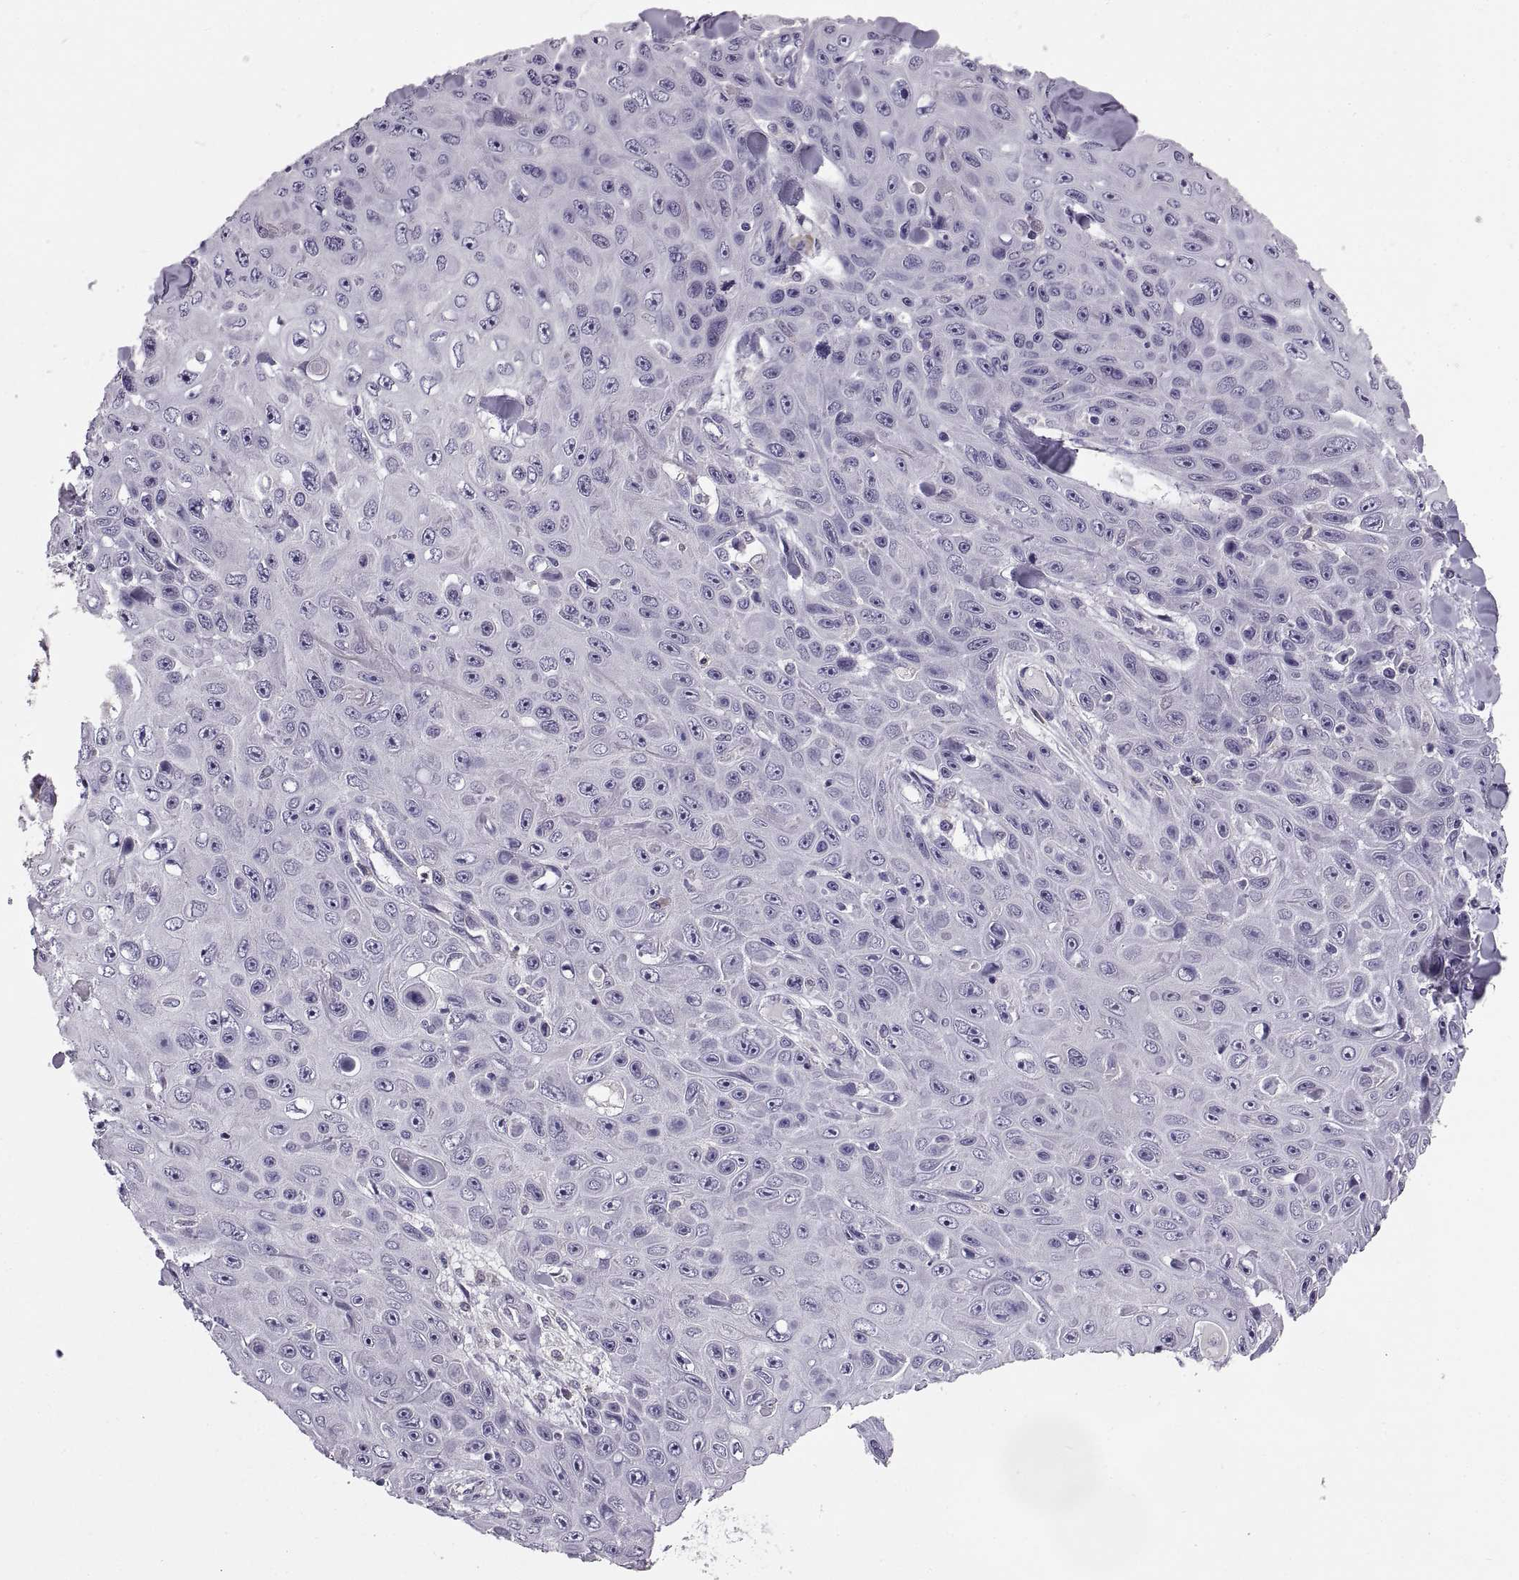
{"staining": {"intensity": "negative", "quantity": "none", "location": "none"}, "tissue": "skin cancer", "cell_type": "Tumor cells", "image_type": "cancer", "snomed": [{"axis": "morphology", "description": "Squamous cell carcinoma, NOS"}, {"axis": "topography", "description": "Skin"}], "caption": "Image shows no protein expression in tumor cells of skin squamous cell carcinoma tissue. The staining is performed using DAB (3,3'-diaminobenzidine) brown chromogen with nuclei counter-stained in using hematoxylin.", "gene": "MAGEB18", "patient": {"sex": "male", "age": 82}}